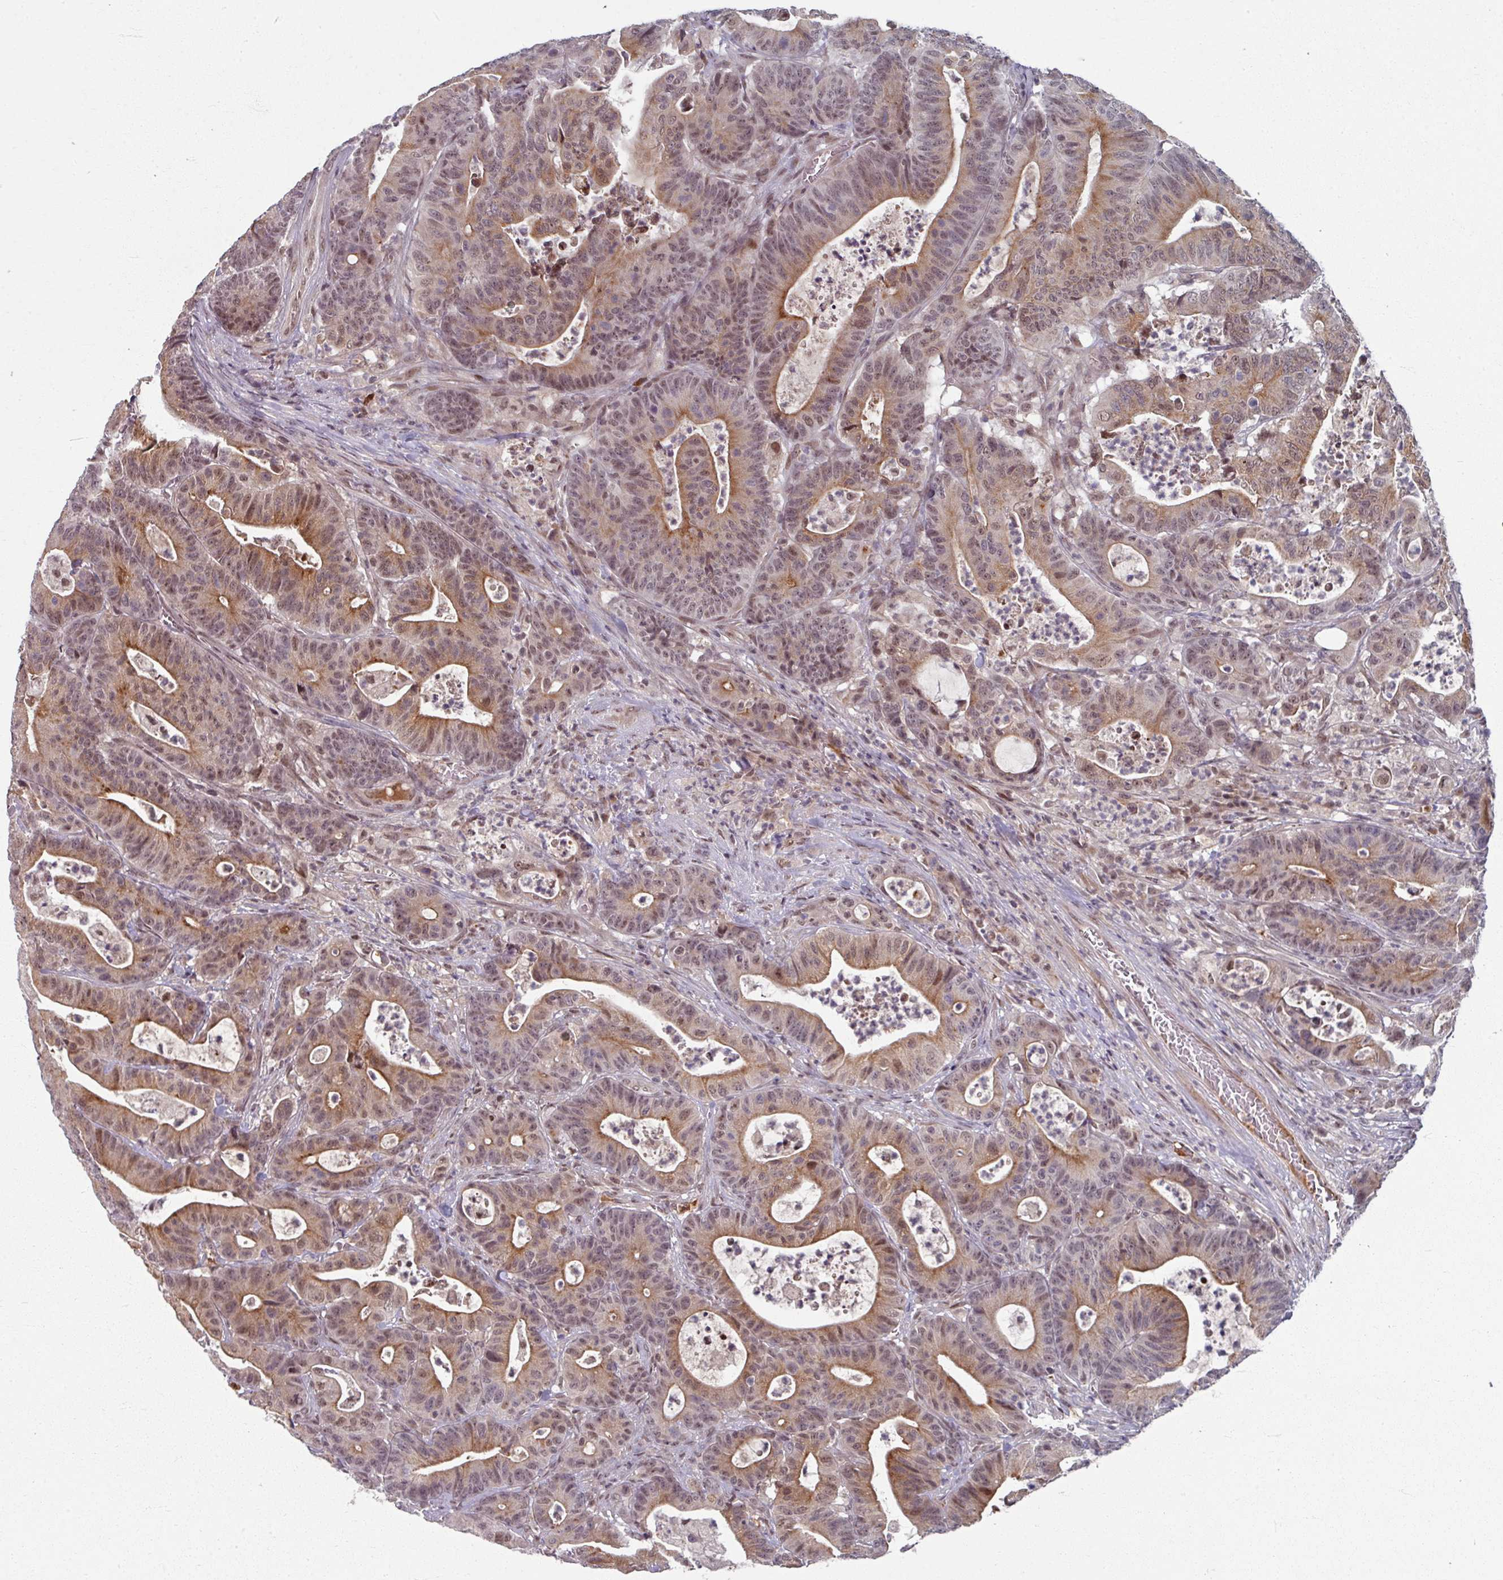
{"staining": {"intensity": "moderate", "quantity": ">75%", "location": "cytoplasmic/membranous,nuclear"}, "tissue": "colorectal cancer", "cell_type": "Tumor cells", "image_type": "cancer", "snomed": [{"axis": "morphology", "description": "Adenocarcinoma, NOS"}, {"axis": "topography", "description": "Colon"}], "caption": "Immunohistochemistry photomicrograph of neoplastic tissue: human colorectal adenocarcinoma stained using IHC shows medium levels of moderate protein expression localized specifically in the cytoplasmic/membranous and nuclear of tumor cells, appearing as a cytoplasmic/membranous and nuclear brown color.", "gene": "KLC3", "patient": {"sex": "female", "age": 84}}